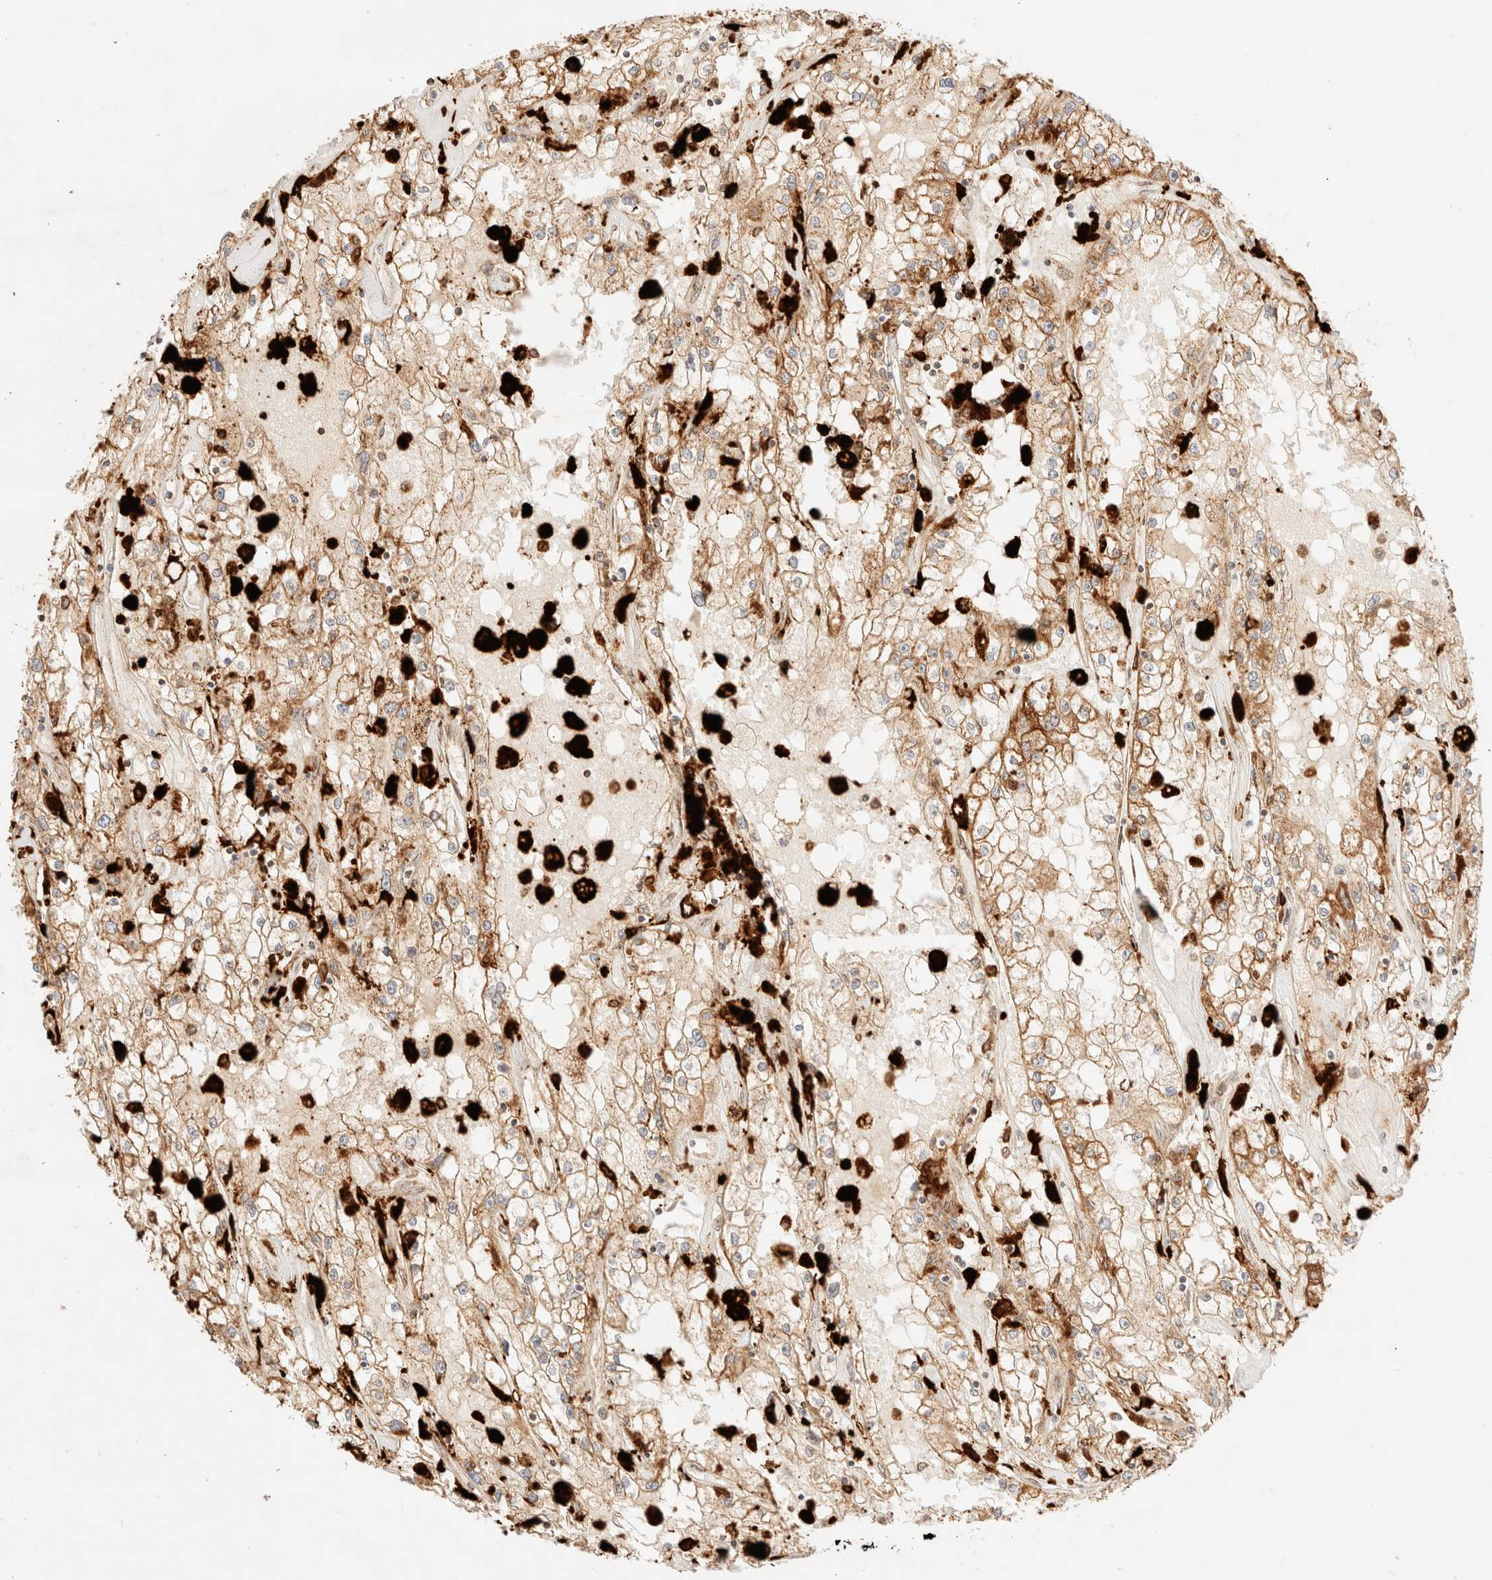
{"staining": {"intensity": "moderate", "quantity": ">75%", "location": "cytoplasmic/membranous"}, "tissue": "renal cancer", "cell_type": "Tumor cells", "image_type": "cancer", "snomed": [{"axis": "morphology", "description": "Adenocarcinoma, NOS"}, {"axis": "topography", "description": "Kidney"}], "caption": "This is a photomicrograph of immunohistochemistry staining of renal cancer, which shows moderate expression in the cytoplasmic/membranous of tumor cells.", "gene": "TACO1", "patient": {"sex": "male", "age": 56}}